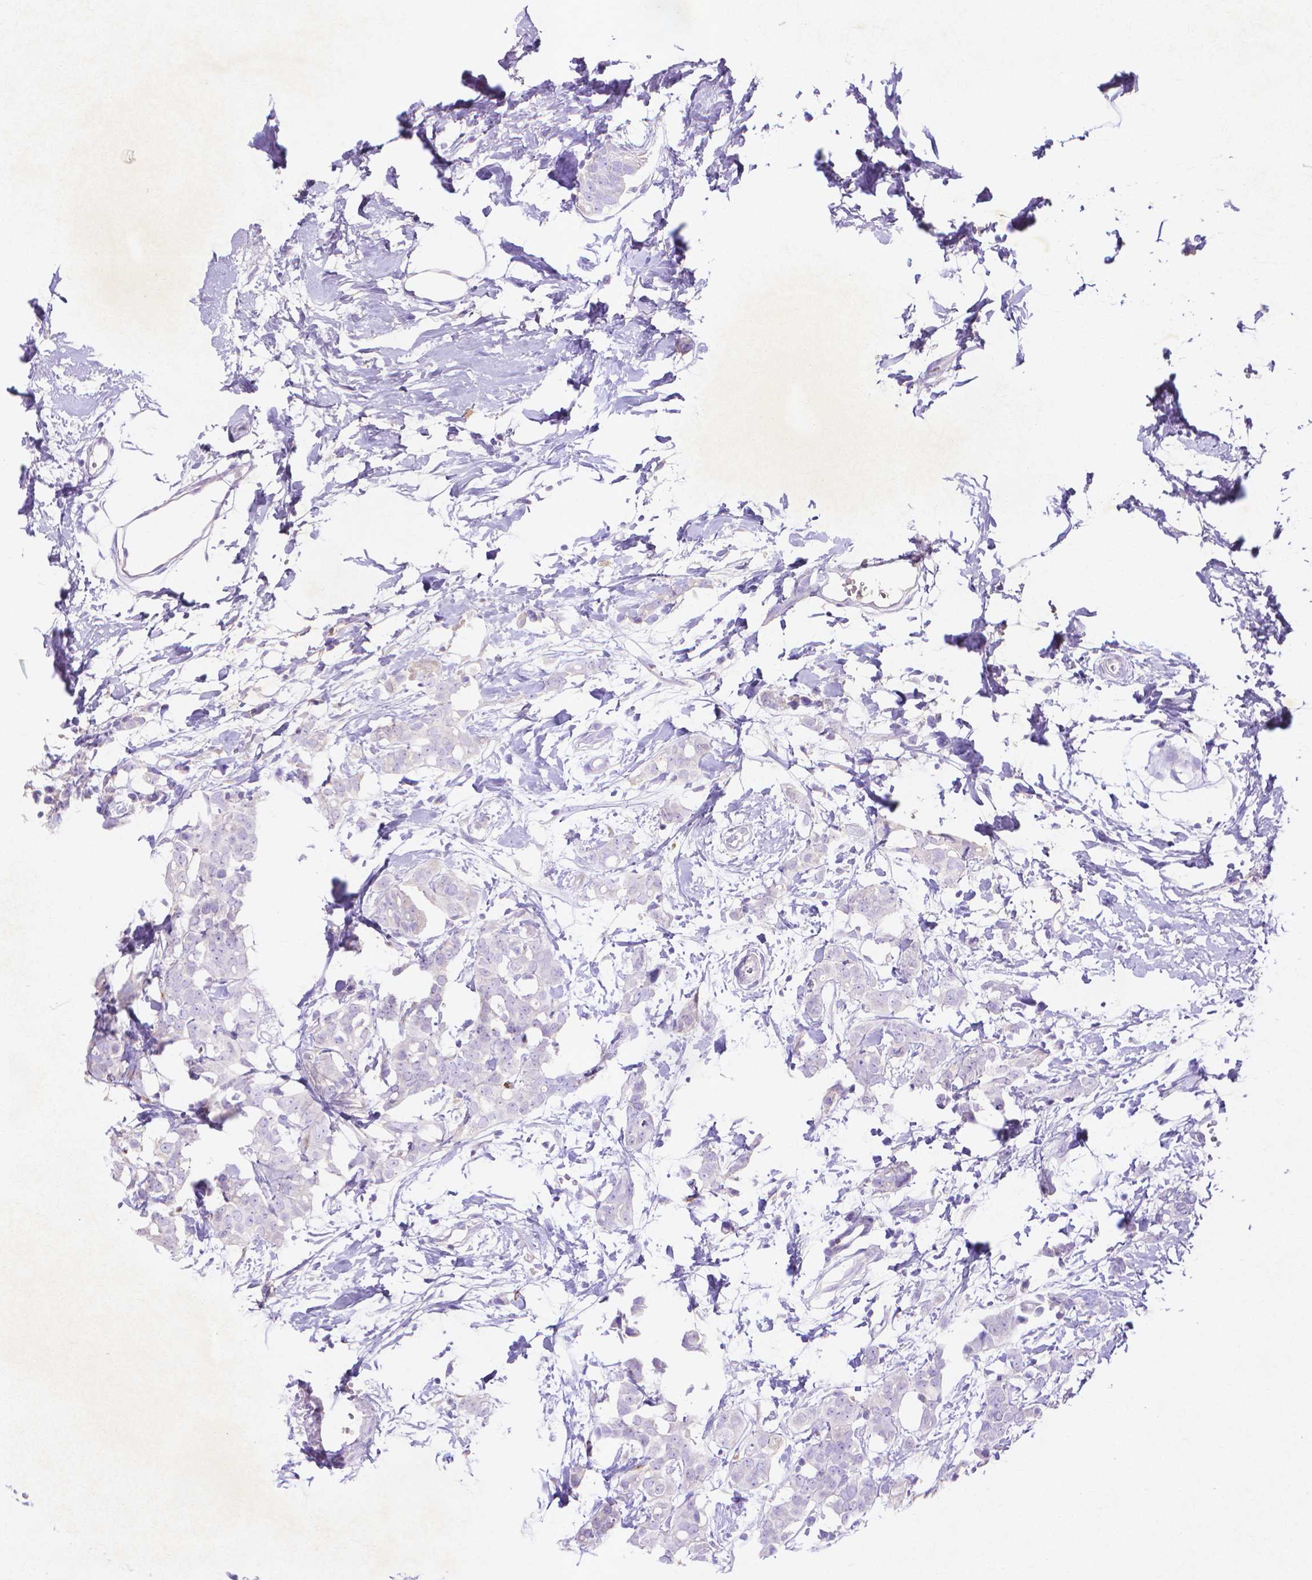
{"staining": {"intensity": "negative", "quantity": "none", "location": "none"}, "tissue": "breast cancer", "cell_type": "Tumor cells", "image_type": "cancer", "snomed": [{"axis": "morphology", "description": "Duct carcinoma"}, {"axis": "topography", "description": "Breast"}], "caption": "Protein analysis of infiltrating ductal carcinoma (breast) shows no significant staining in tumor cells.", "gene": "MMP11", "patient": {"sex": "female", "age": 40}}